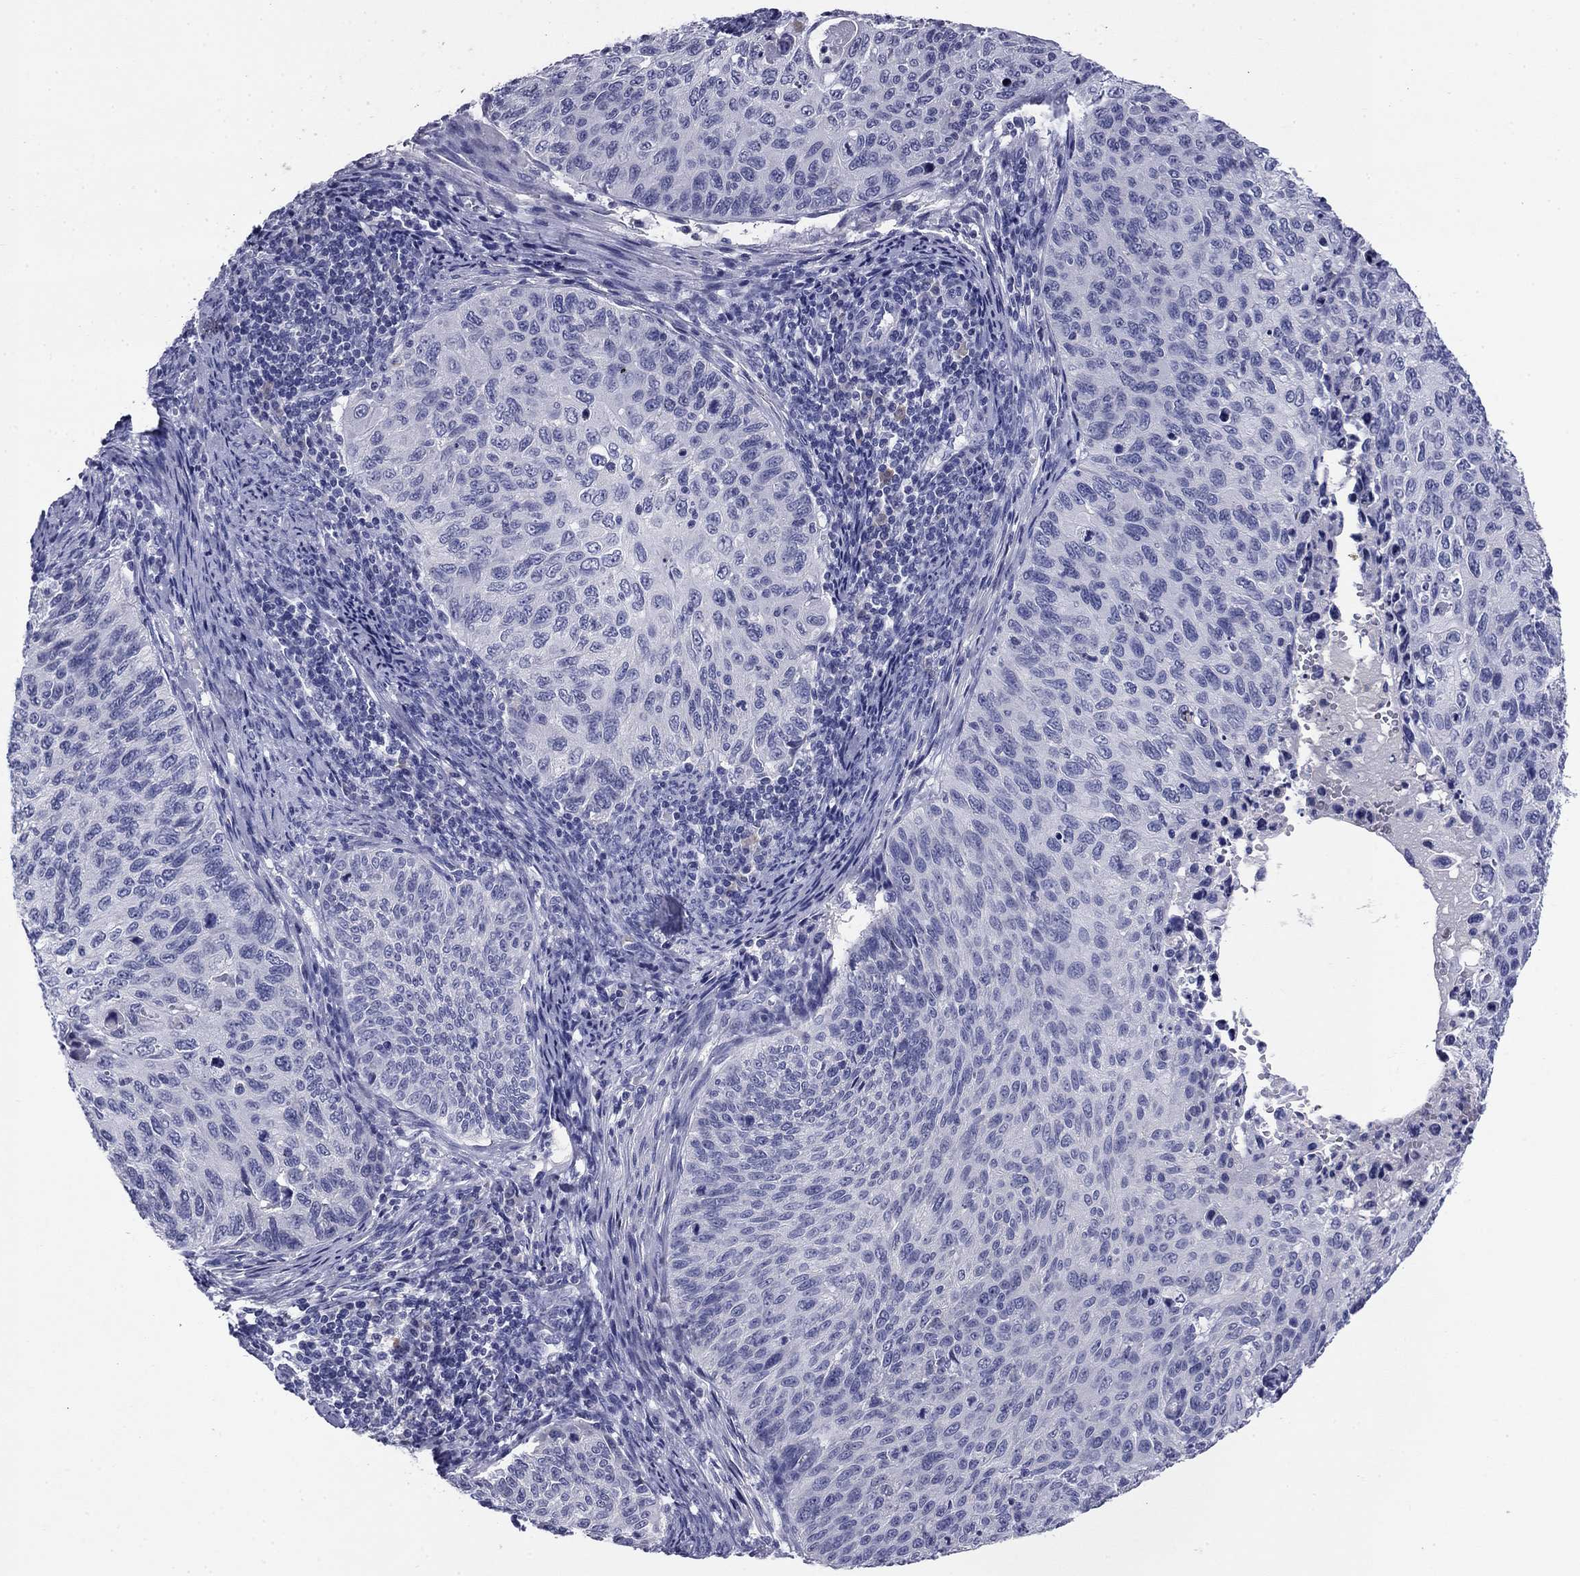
{"staining": {"intensity": "negative", "quantity": "none", "location": "none"}, "tissue": "cervical cancer", "cell_type": "Tumor cells", "image_type": "cancer", "snomed": [{"axis": "morphology", "description": "Squamous cell carcinoma, NOS"}, {"axis": "topography", "description": "Cervix"}], "caption": "The micrograph reveals no significant staining in tumor cells of cervical cancer (squamous cell carcinoma). (DAB immunohistochemistry (IHC) visualized using brightfield microscopy, high magnification).", "gene": "ABCC2", "patient": {"sex": "female", "age": 70}}